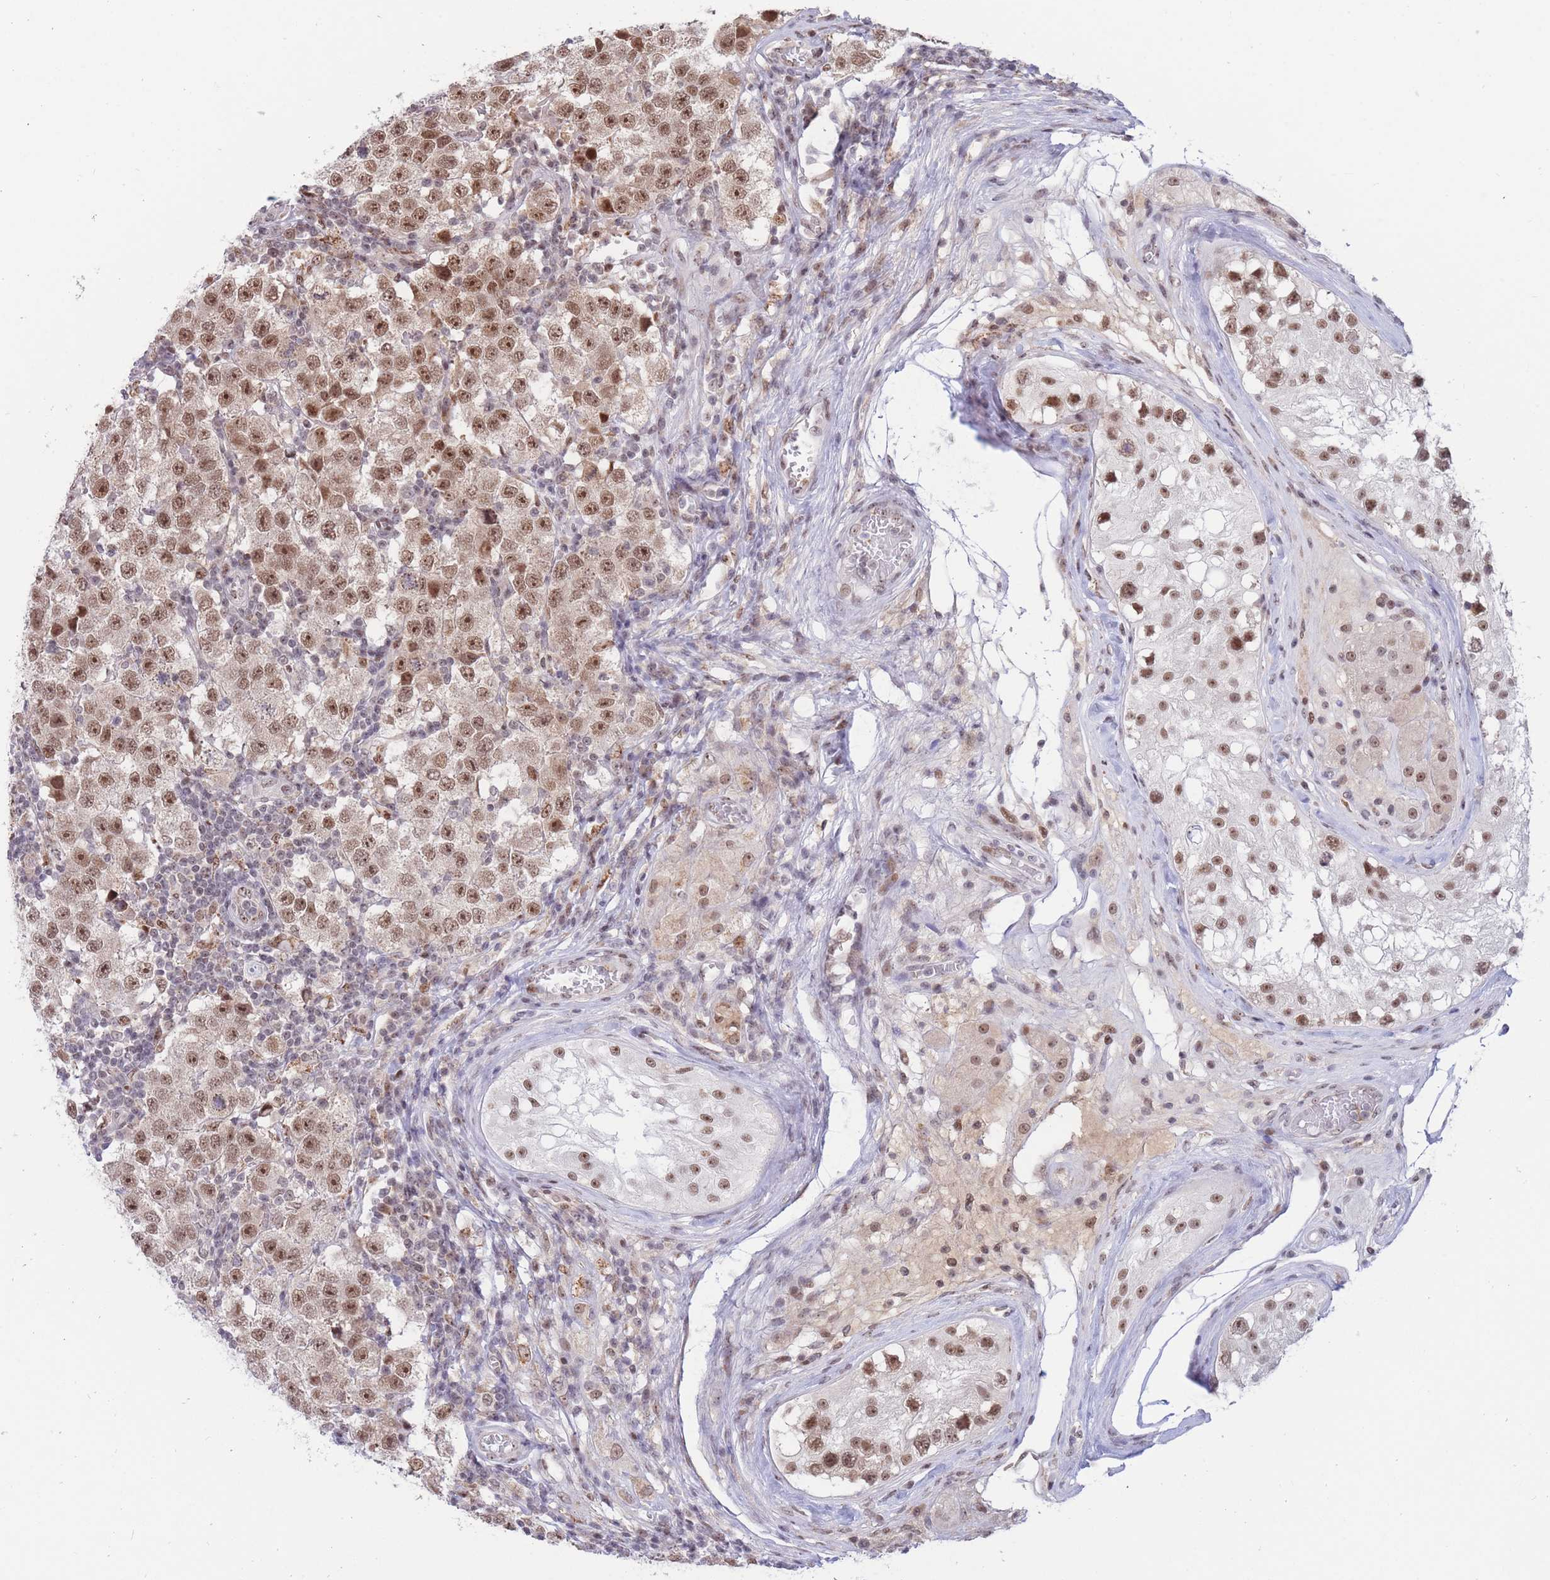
{"staining": {"intensity": "moderate", "quantity": ">75%", "location": "nuclear"}, "tissue": "testis cancer", "cell_type": "Tumor cells", "image_type": "cancer", "snomed": [{"axis": "morphology", "description": "Seminoma, NOS"}, {"axis": "topography", "description": "Testis"}], "caption": "Tumor cells reveal medium levels of moderate nuclear staining in approximately >75% of cells in human testis seminoma. (Stains: DAB (3,3'-diaminobenzidine) in brown, nuclei in blue, Microscopy: brightfield microscopy at high magnification).", "gene": "TARBP2", "patient": {"sex": "male", "age": 34}}